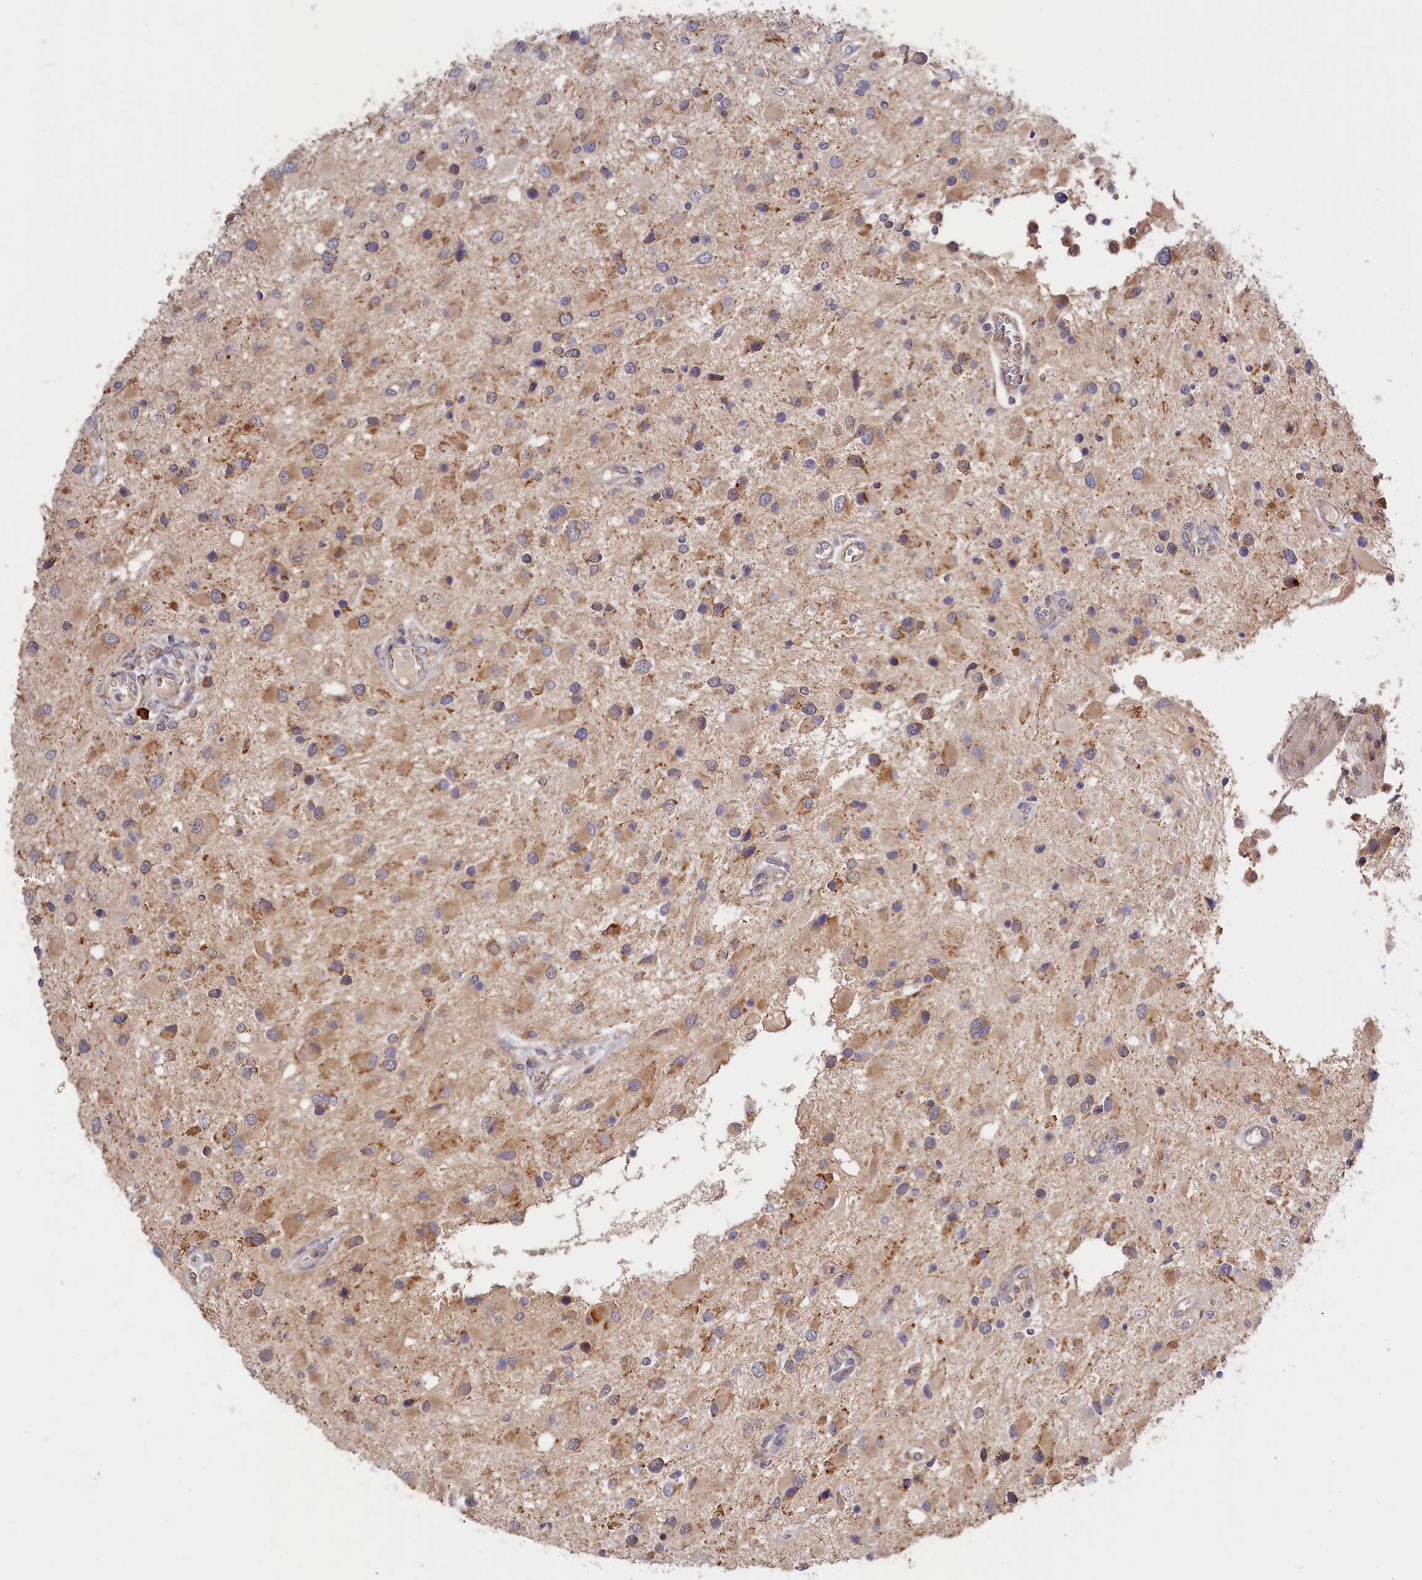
{"staining": {"intensity": "weak", "quantity": "<25%", "location": "cytoplasmic/membranous"}, "tissue": "glioma", "cell_type": "Tumor cells", "image_type": "cancer", "snomed": [{"axis": "morphology", "description": "Glioma, malignant, High grade"}, {"axis": "topography", "description": "Brain"}], "caption": "Tumor cells are negative for protein expression in human high-grade glioma (malignant).", "gene": "CEP44", "patient": {"sex": "male", "age": 53}}